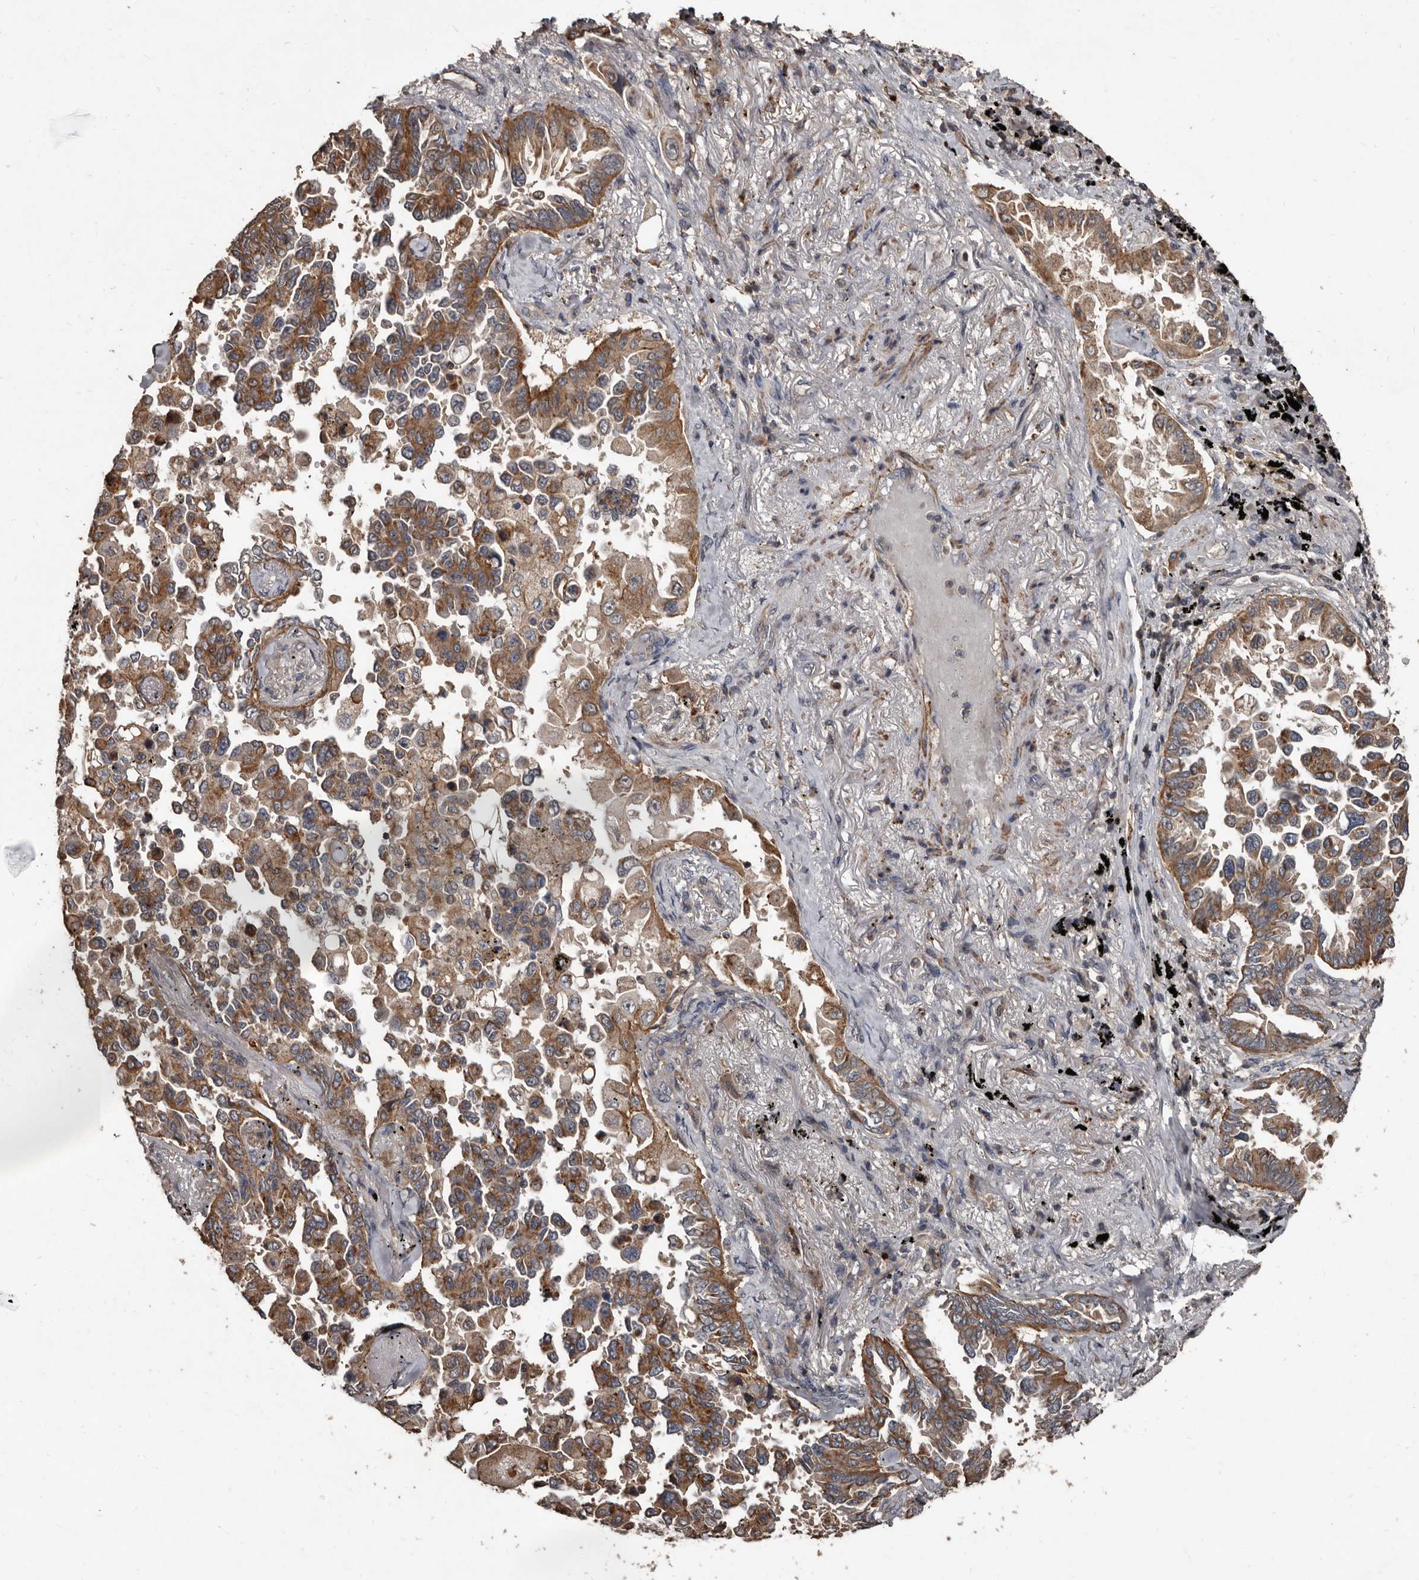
{"staining": {"intensity": "moderate", "quantity": ">75%", "location": "cytoplasmic/membranous"}, "tissue": "lung cancer", "cell_type": "Tumor cells", "image_type": "cancer", "snomed": [{"axis": "morphology", "description": "Adenocarcinoma, NOS"}, {"axis": "topography", "description": "Lung"}], "caption": "Human lung cancer (adenocarcinoma) stained for a protein (brown) displays moderate cytoplasmic/membranous positive expression in about >75% of tumor cells.", "gene": "GREB1", "patient": {"sex": "female", "age": 67}}